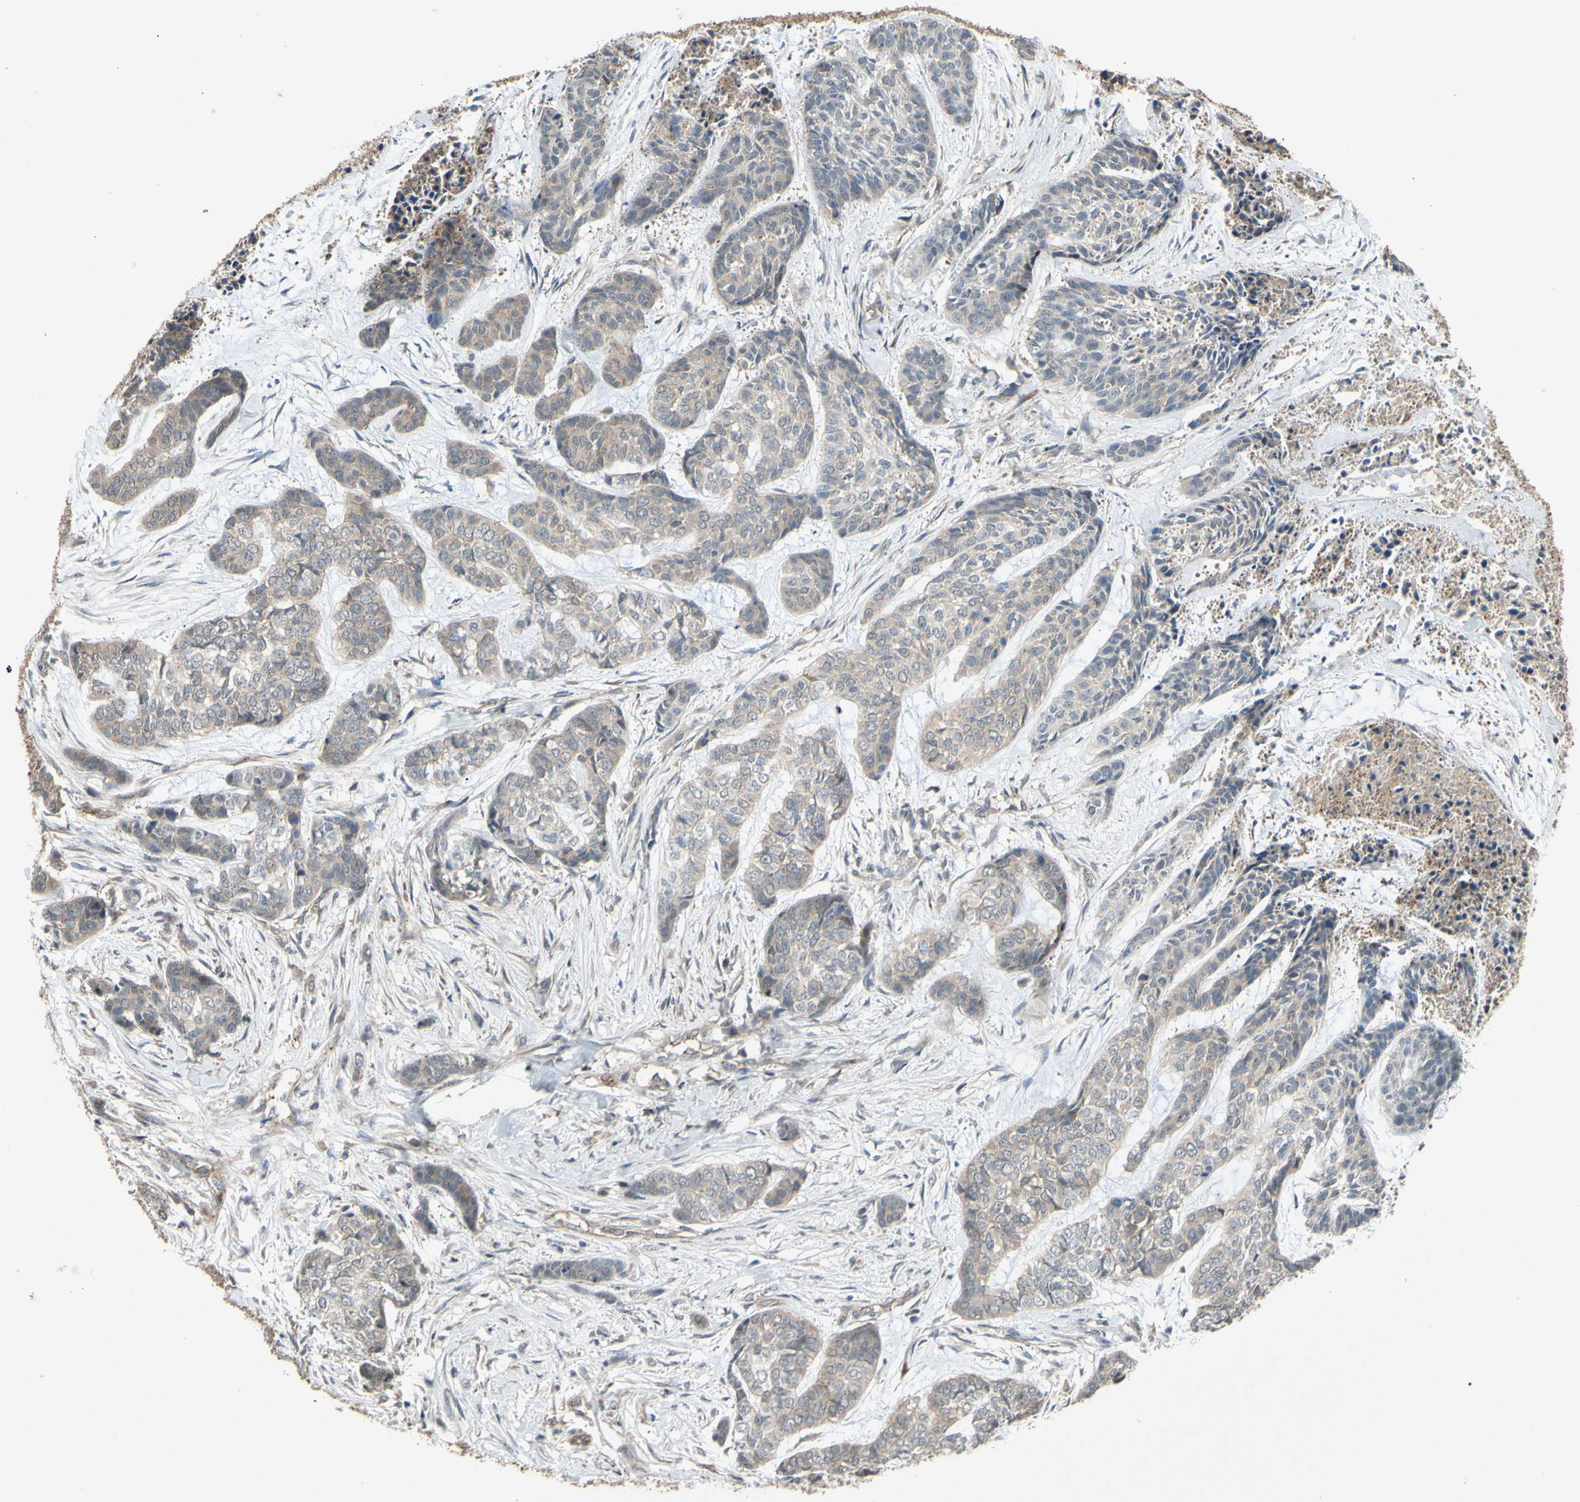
{"staining": {"intensity": "weak", "quantity": ">75%", "location": "cytoplasmic/membranous"}, "tissue": "skin cancer", "cell_type": "Tumor cells", "image_type": "cancer", "snomed": [{"axis": "morphology", "description": "Basal cell carcinoma"}, {"axis": "topography", "description": "Skin"}], "caption": "Basal cell carcinoma (skin) stained with a protein marker reveals weak staining in tumor cells.", "gene": "SHROOM4", "patient": {"sex": "female", "age": 64}}